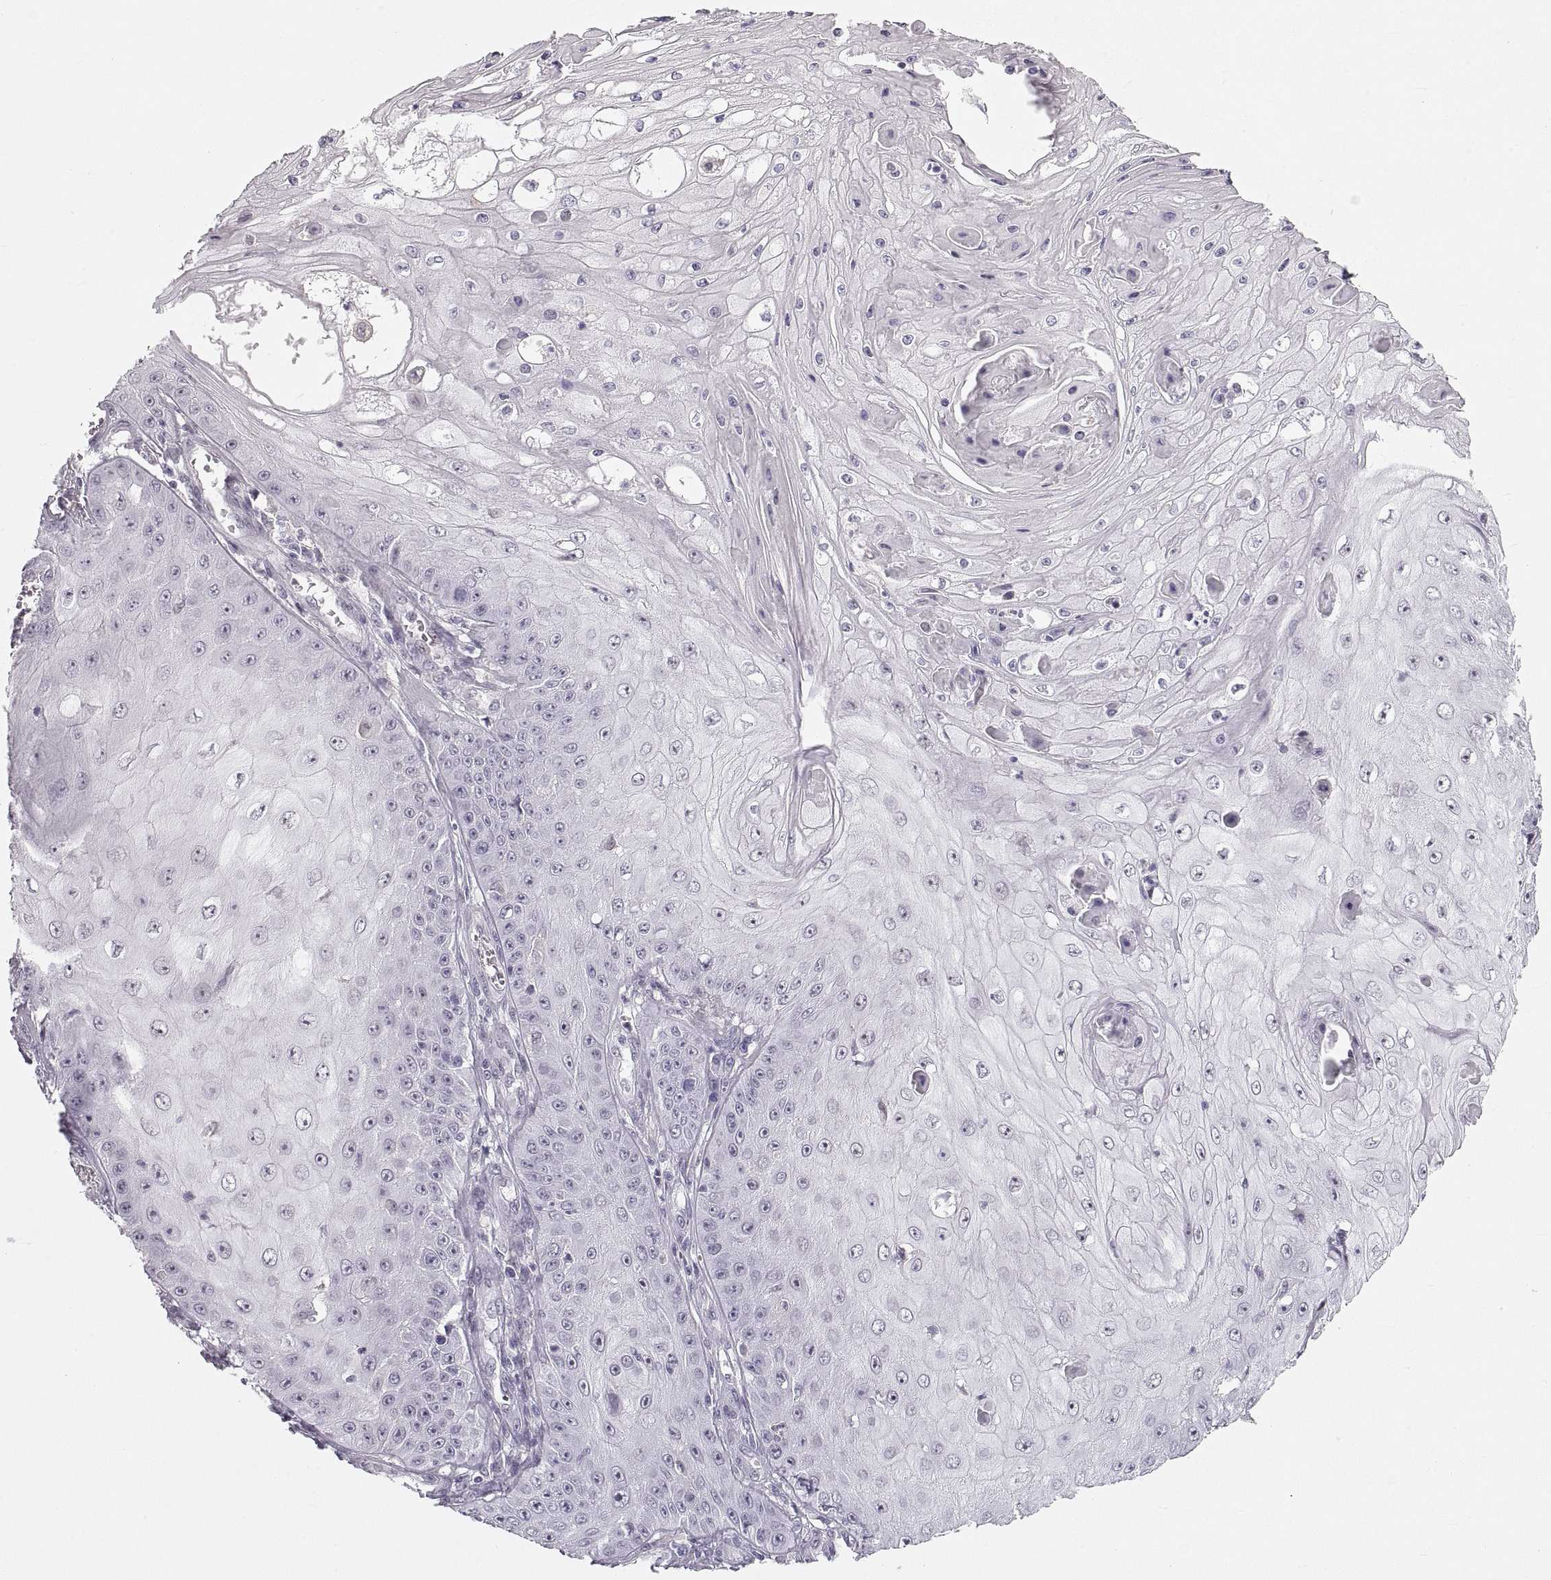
{"staining": {"intensity": "negative", "quantity": "none", "location": "none"}, "tissue": "skin cancer", "cell_type": "Tumor cells", "image_type": "cancer", "snomed": [{"axis": "morphology", "description": "Squamous cell carcinoma, NOS"}, {"axis": "topography", "description": "Skin"}], "caption": "This is a histopathology image of immunohistochemistry (IHC) staining of squamous cell carcinoma (skin), which shows no positivity in tumor cells. (Immunohistochemistry (ihc), brightfield microscopy, high magnification).", "gene": "NANOS3", "patient": {"sex": "male", "age": 70}}